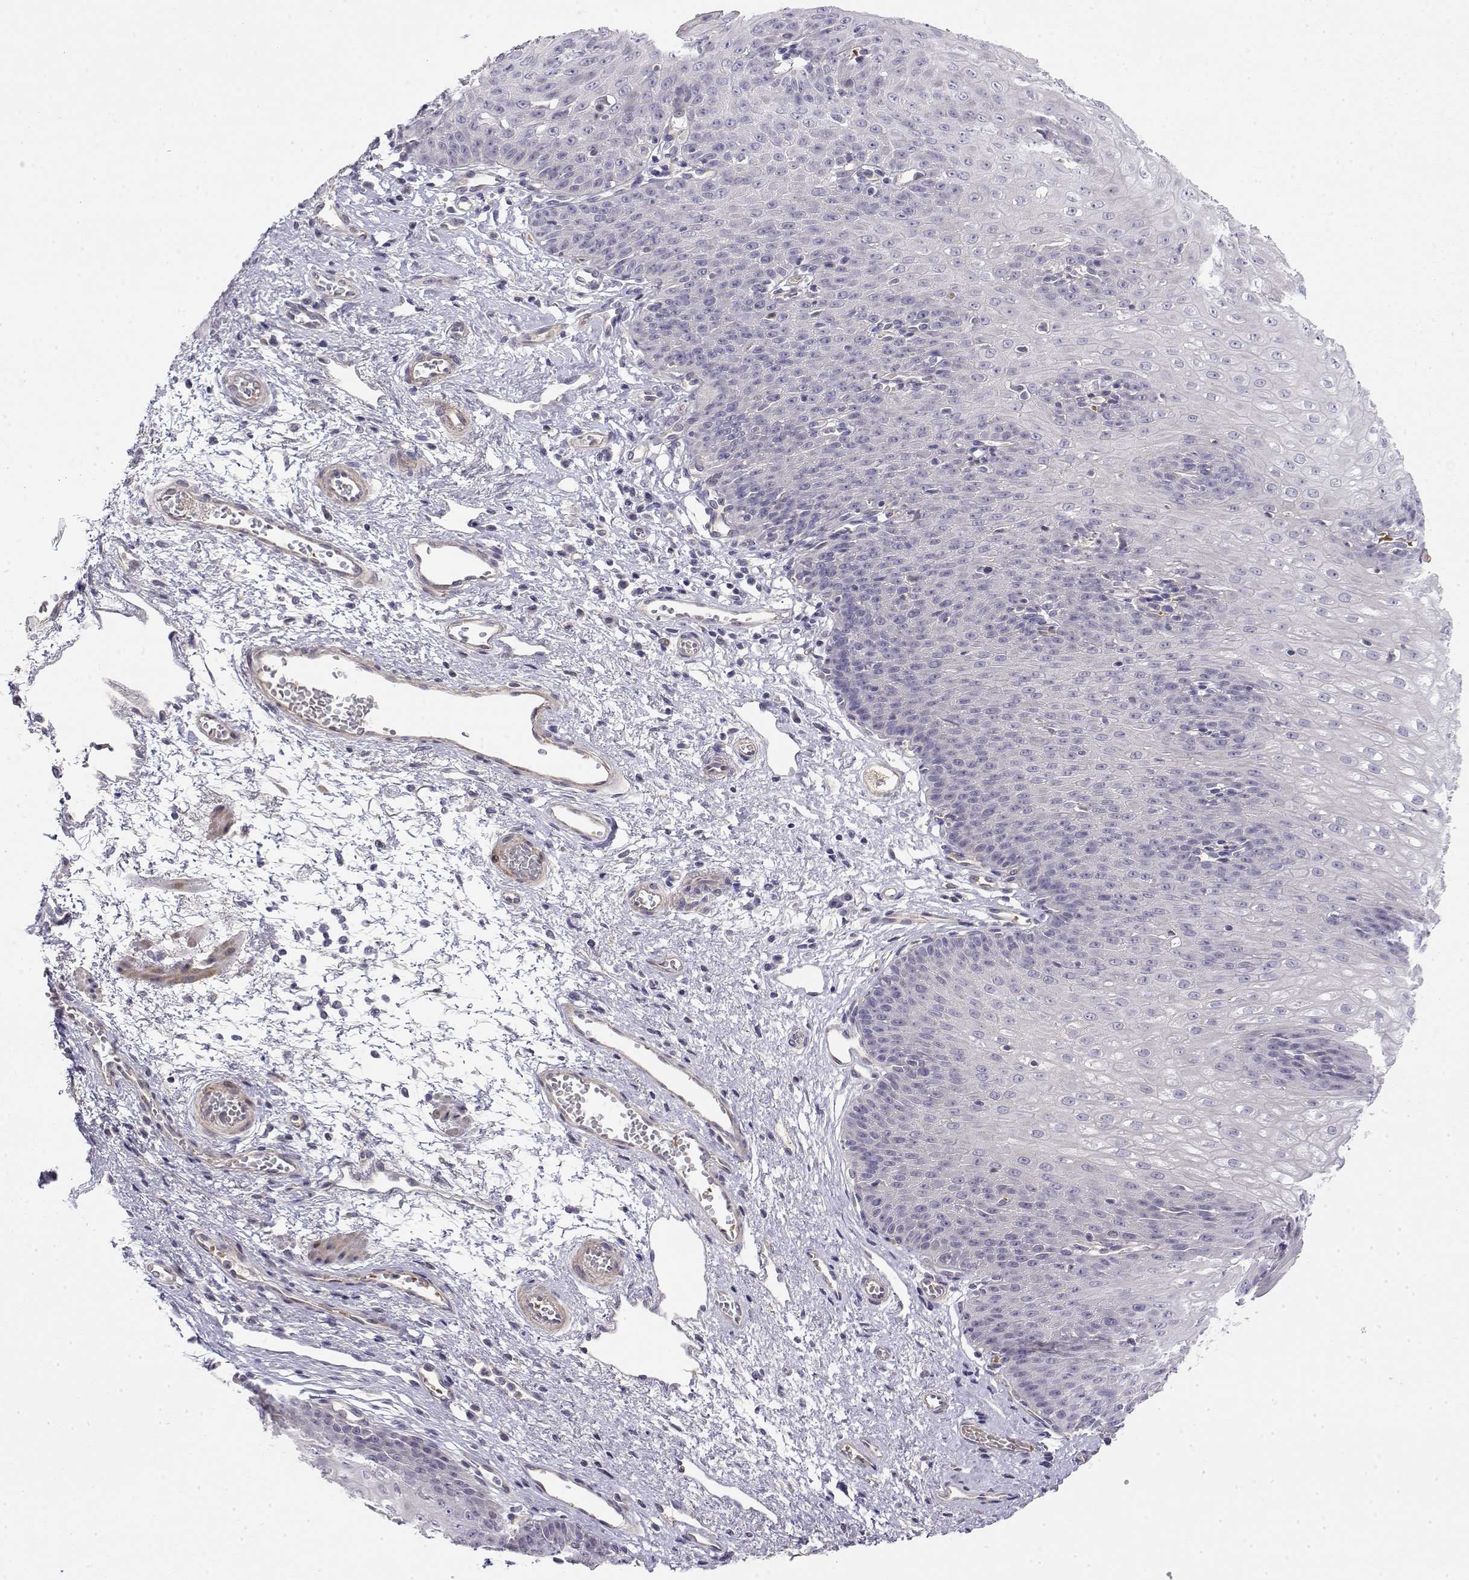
{"staining": {"intensity": "negative", "quantity": "none", "location": "none"}, "tissue": "esophagus", "cell_type": "Squamous epithelial cells", "image_type": "normal", "snomed": [{"axis": "morphology", "description": "Normal tissue, NOS"}, {"axis": "topography", "description": "Esophagus"}], "caption": "Squamous epithelial cells show no significant protein positivity in normal esophagus.", "gene": "GGACT", "patient": {"sex": "male", "age": 71}}